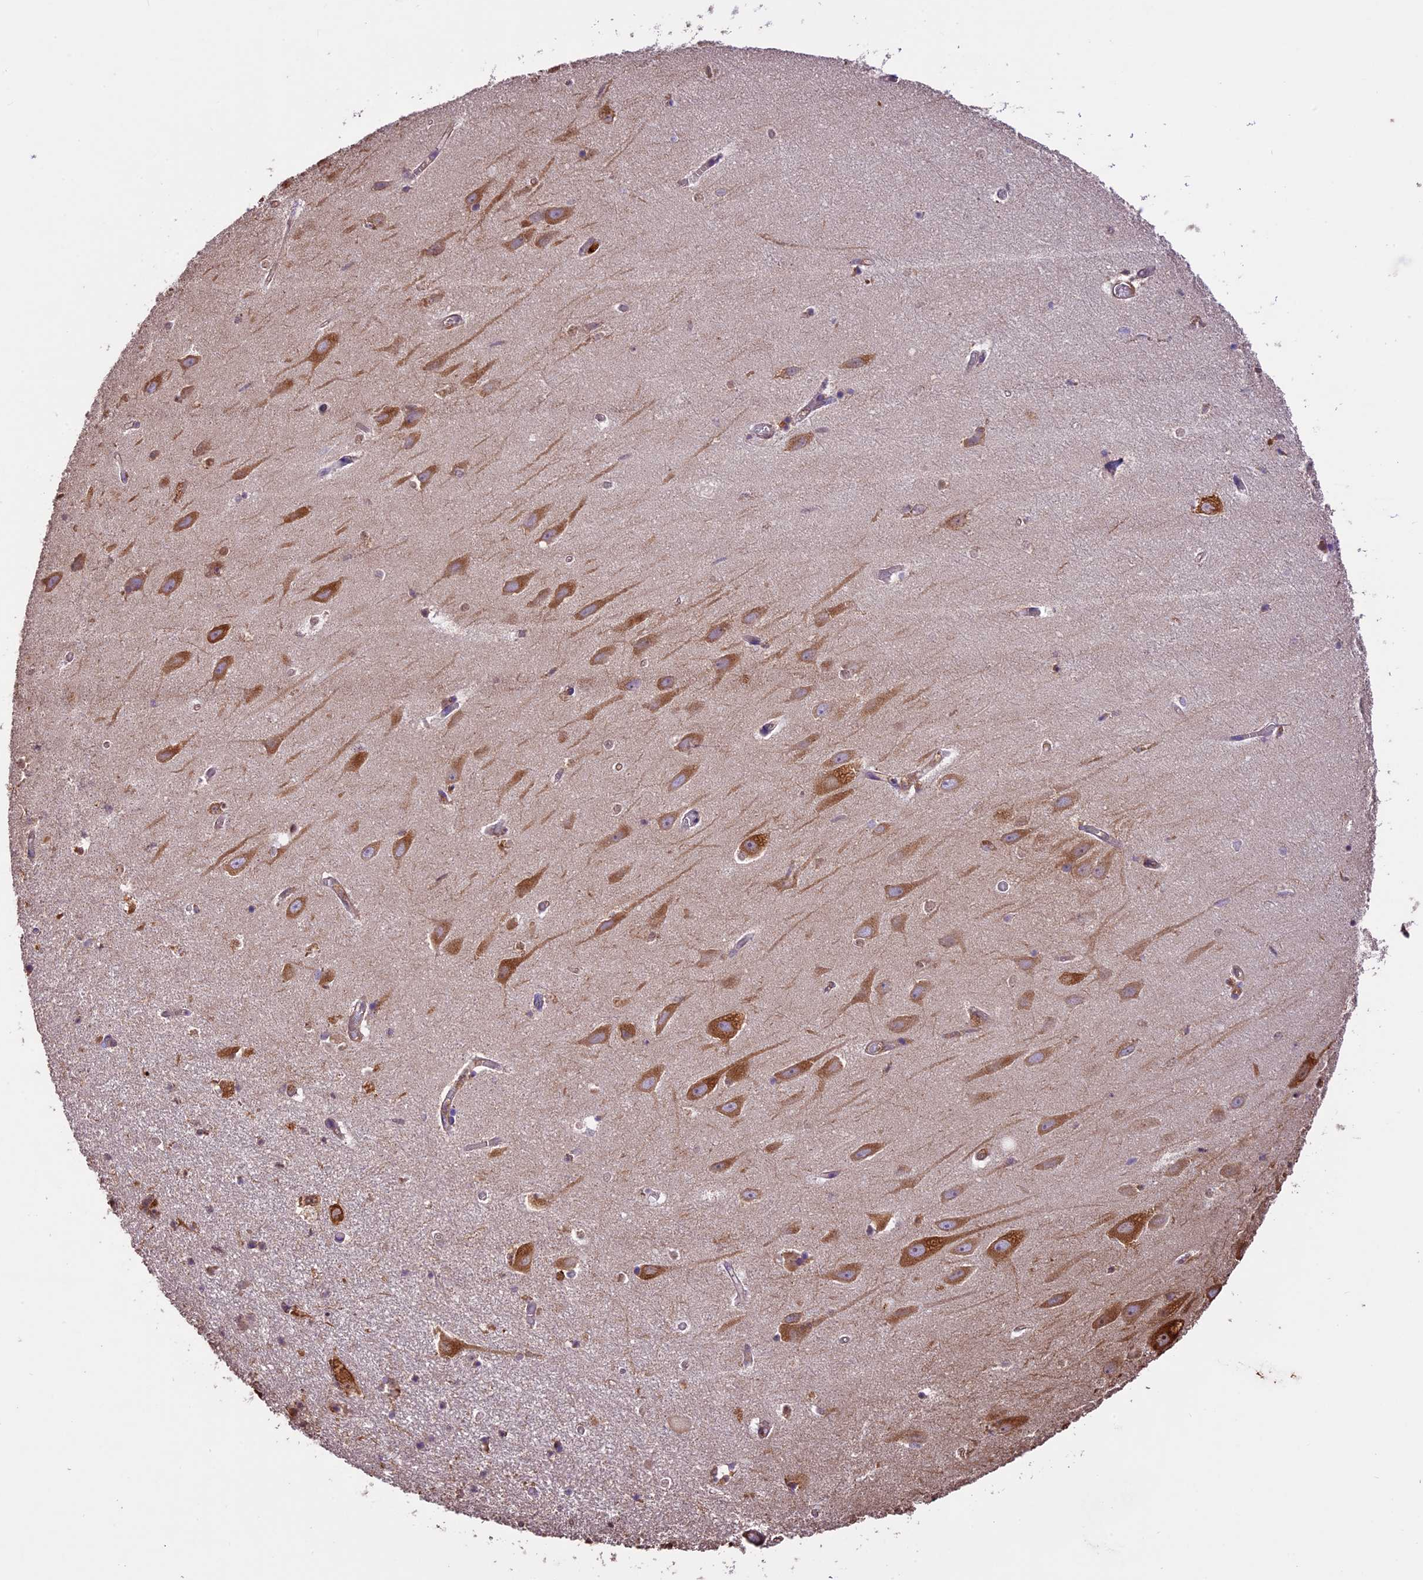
{"staining": {"intensity": "strong", "quantity": "<25%", "location": "cytoplasmic/membranous"}, "tissue": "hippocampus", "cell_type": "Glial cells", "image_type": "normal", "snomed": [{"axis": "morphology", "description": "Normal tissue, NOS"}, {"axis": "topography", "description": "Hippocampus"}], "caption": "Benign hippocampus reveals strong cytoplasmic/membranous staining in approximately <25% of glial cells, visualized by immunohistochemistry. Immunohistochemistry (ihc) stains the protein in brown and the nuclei are stained blue.", "gene": "KARS1", "patient": {"sex": "female", "age": 64}}